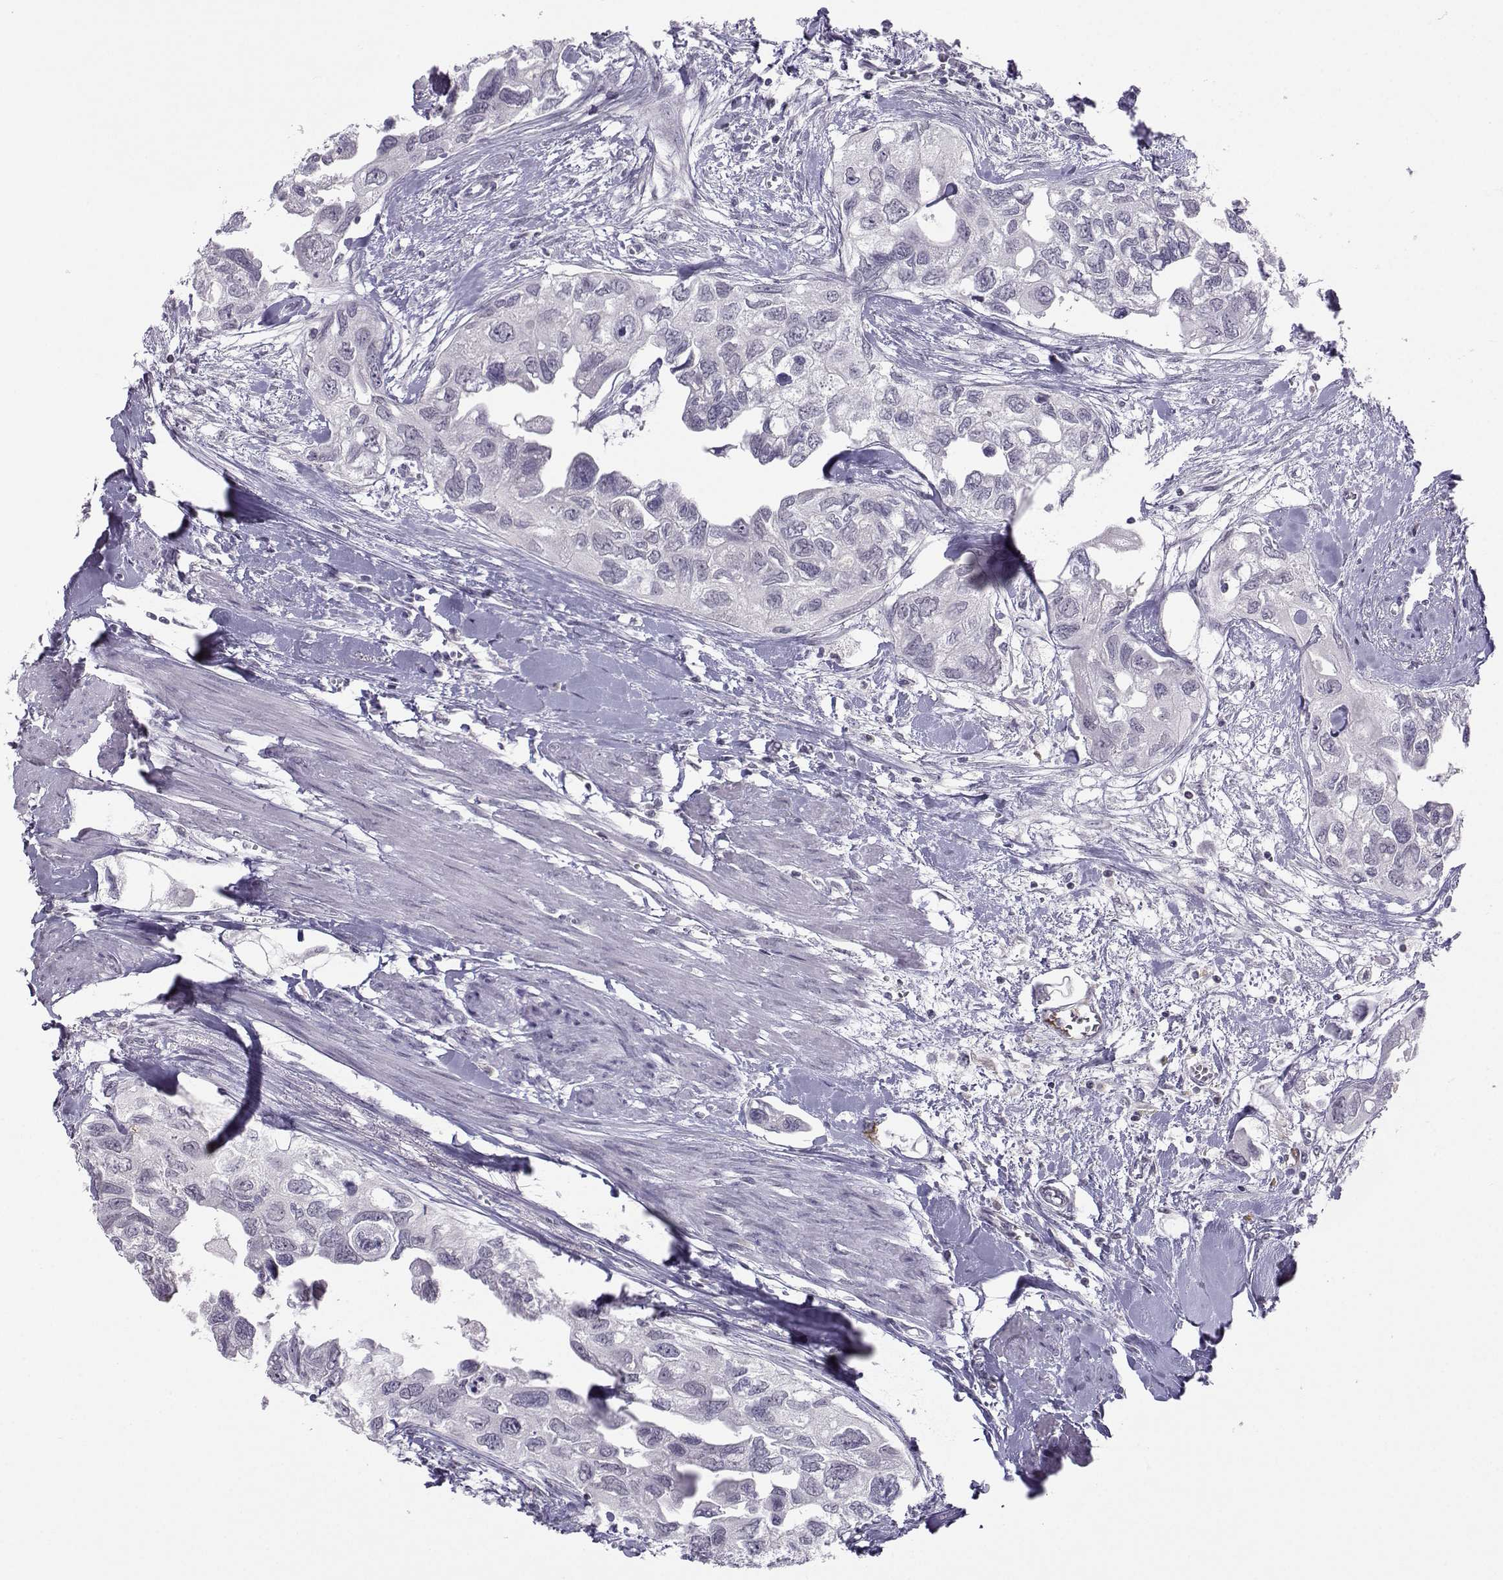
{"staining": {"intensity": "negative", "quantity": "none", "location": "none"}, "tissue": "urothelial cancer", "cell_type": "Tumor cells", "image_type": "cancer", "snomed": [{"axis": "morphology", "description": "Urothelial carcinoma, High grade"}, {"axis": "topography", "description": "Urinary bladder"}], "caption": "This is a image of immunohistochemistry staining of urothelial cancer, which shows no staining in tumor cells.", "gene": "LHX1", "patient": {"sex": "male", "age": 59}}